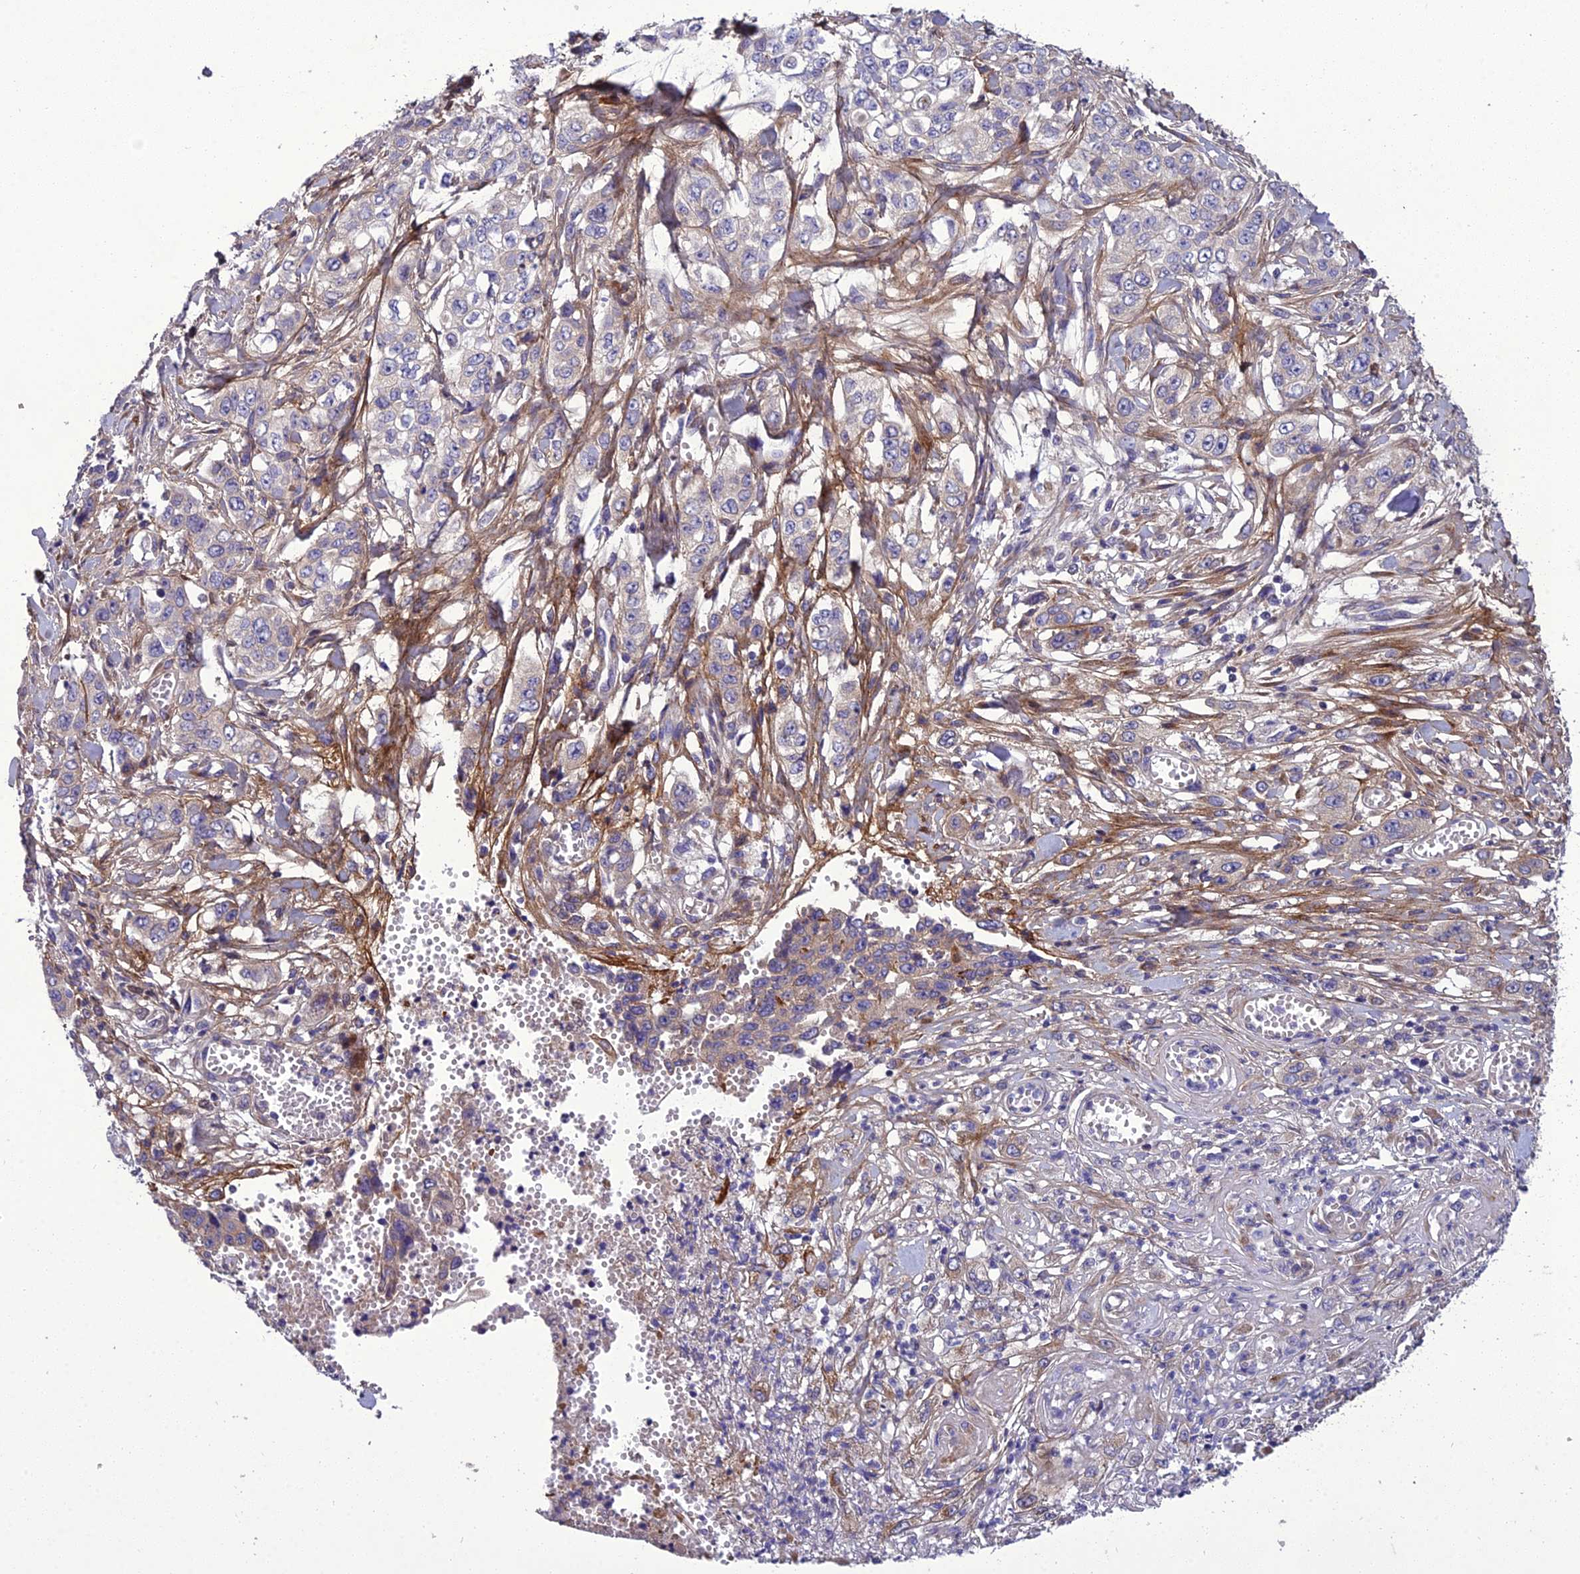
{"staining": {"intensity": "negative", "quantity": "none", "location": "none"}, "tissue": "stomach cancer", "cell_type": "Tumor cells", "image_type": "cancer", "snomed": [{"axis": "morphology", "description": "Adenocarcinoma, NOS"}, {"axis": "topography", "description": "Stomach, upper"}], "caption": "Stomach cancer stained for a protein using immunohistochemistry reveals no staining tumor cells.", "gene": "ADIPOR2", "patient": {"sex": "male", "age": 62}}